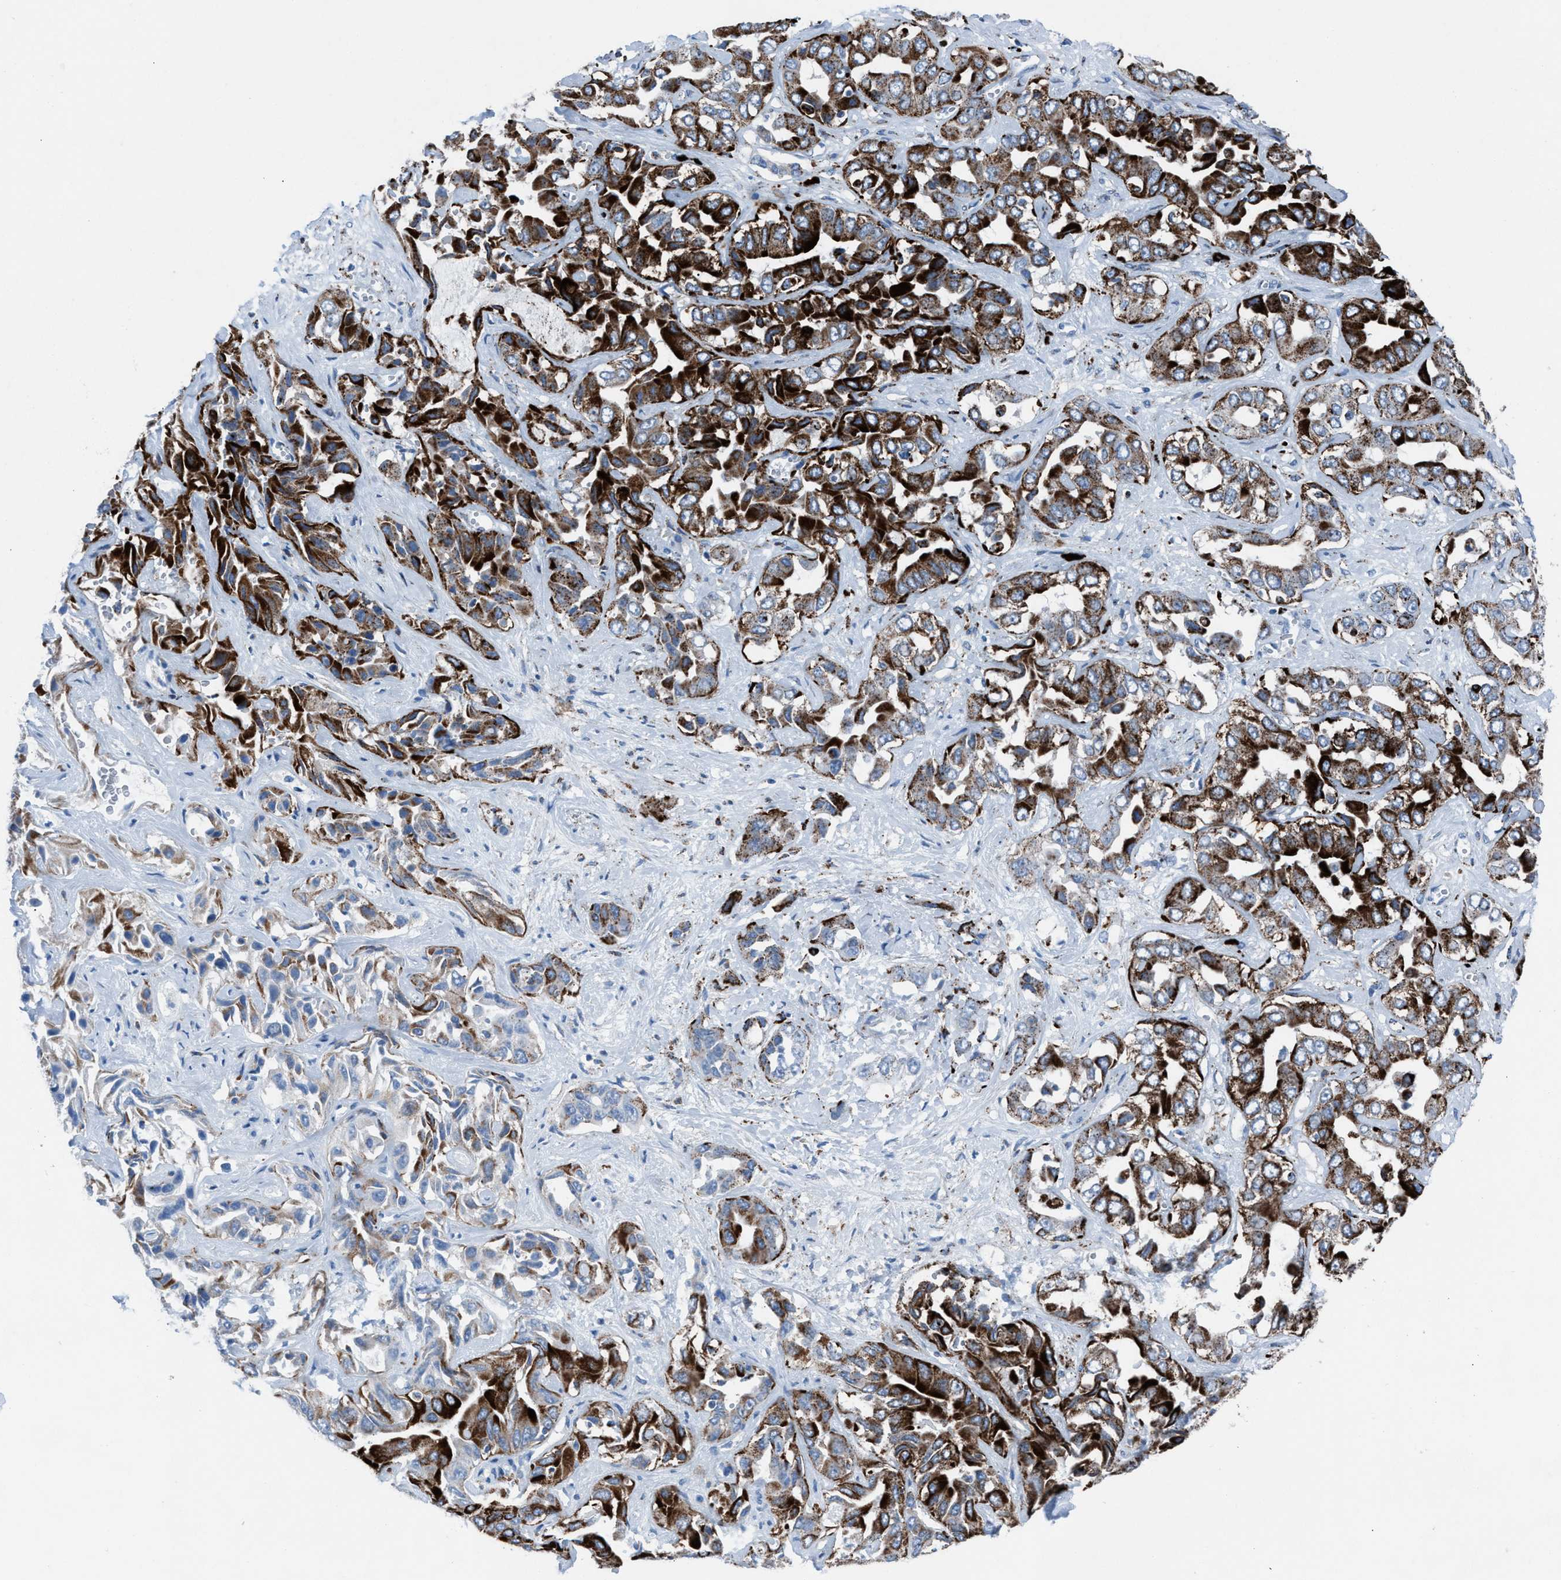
{"staining": {"intensity": "strong", "quantity": ">75%", "location": "cytoplasmic/membranous"}, "tissue": "liver cancer", "cell_type": "Tumor cells", "image_type": "cancer", "snomed": [{"axis": "morphology", "description": "Cholangiocarcinoma"}, {"axis": "topography", "description": "Liver"}], "caption": "Strong cytoplasmic/membranous expression for a protein is present in approximately >75% of tumor cells of liver cholangiocarcinoma using immunohistochemistry (IHC).", "gene": "CD1B", "patient": {"sex": "female", "age": 52}}